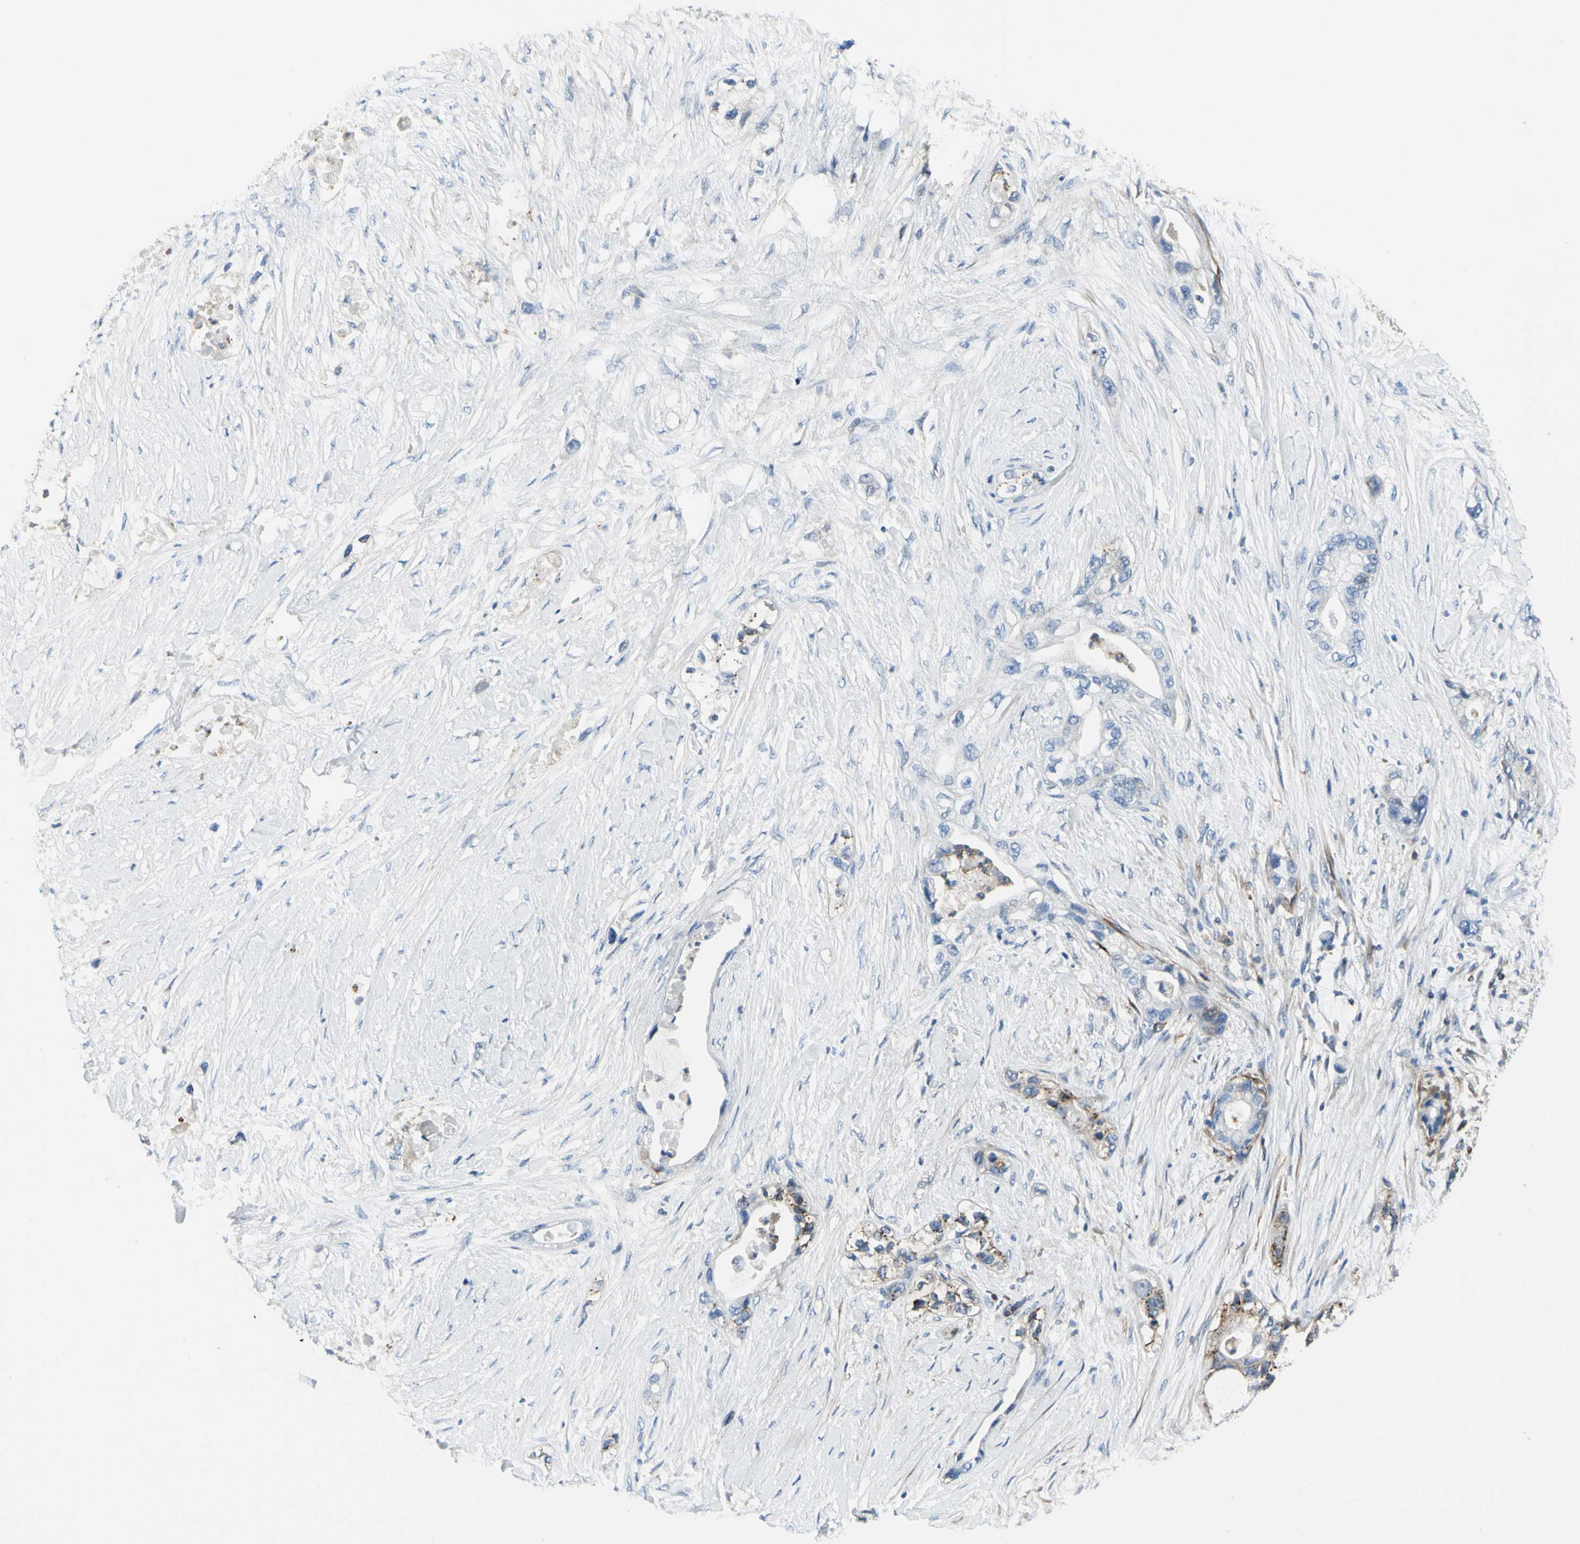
{"staining": {"intensity": "negative", "quantity": "none", "location": "none"}, "tissue": "pancreatic cancer", "cell_type": "Tumor cells", "image_type": "cancer", "snomed": [{"axis": "morphology", "description": "Adenocarcinoma, NOS"}, {"axis": "topography", "description": "Pancreas"}], "caption": "IHC of human adenocarcinoma (pancreatic) exhibits no staining in tumor cells.", "gene": "CLEC2B", "patient": {"sex": "female", "age": 70}}